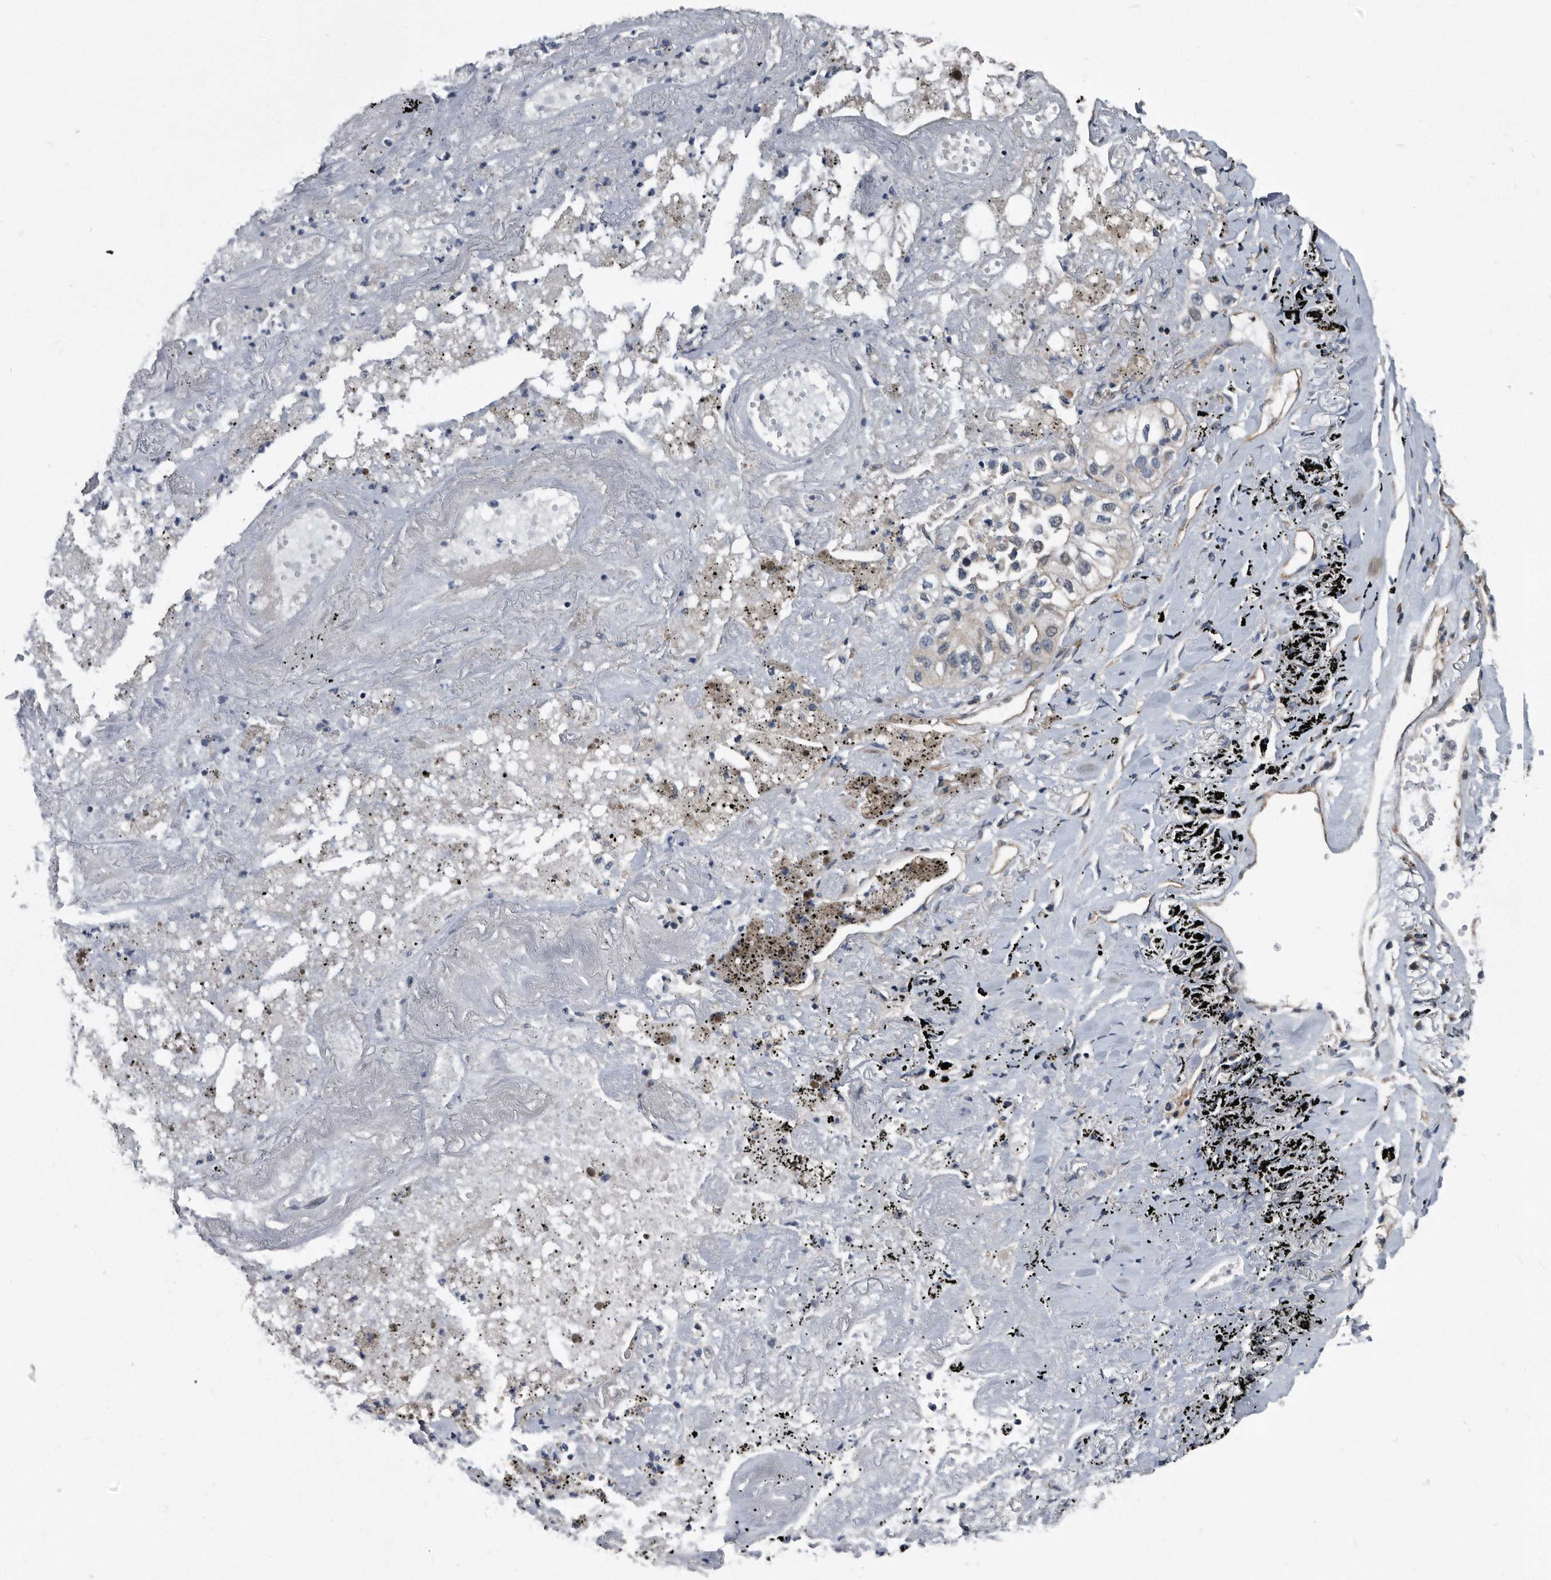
{"staining": {"intensity": "negative", "quantity": "none", "location": "none"}, "tissue": "lung cancer", "cell_type": "Tumor cells", "image_type": "cancer", "snomed": [{"axis": "morphology", "description": "Adenocarcinoma, NOS"}, {"axis": "topography", "description": "Lung"}], "caption": "Adenocarcinoma (lung) stained for a protein using IHC exhibits no staining tumor cells.", "gene": "ARMCX1", "patient": {"sex": "male", "age": 63}}